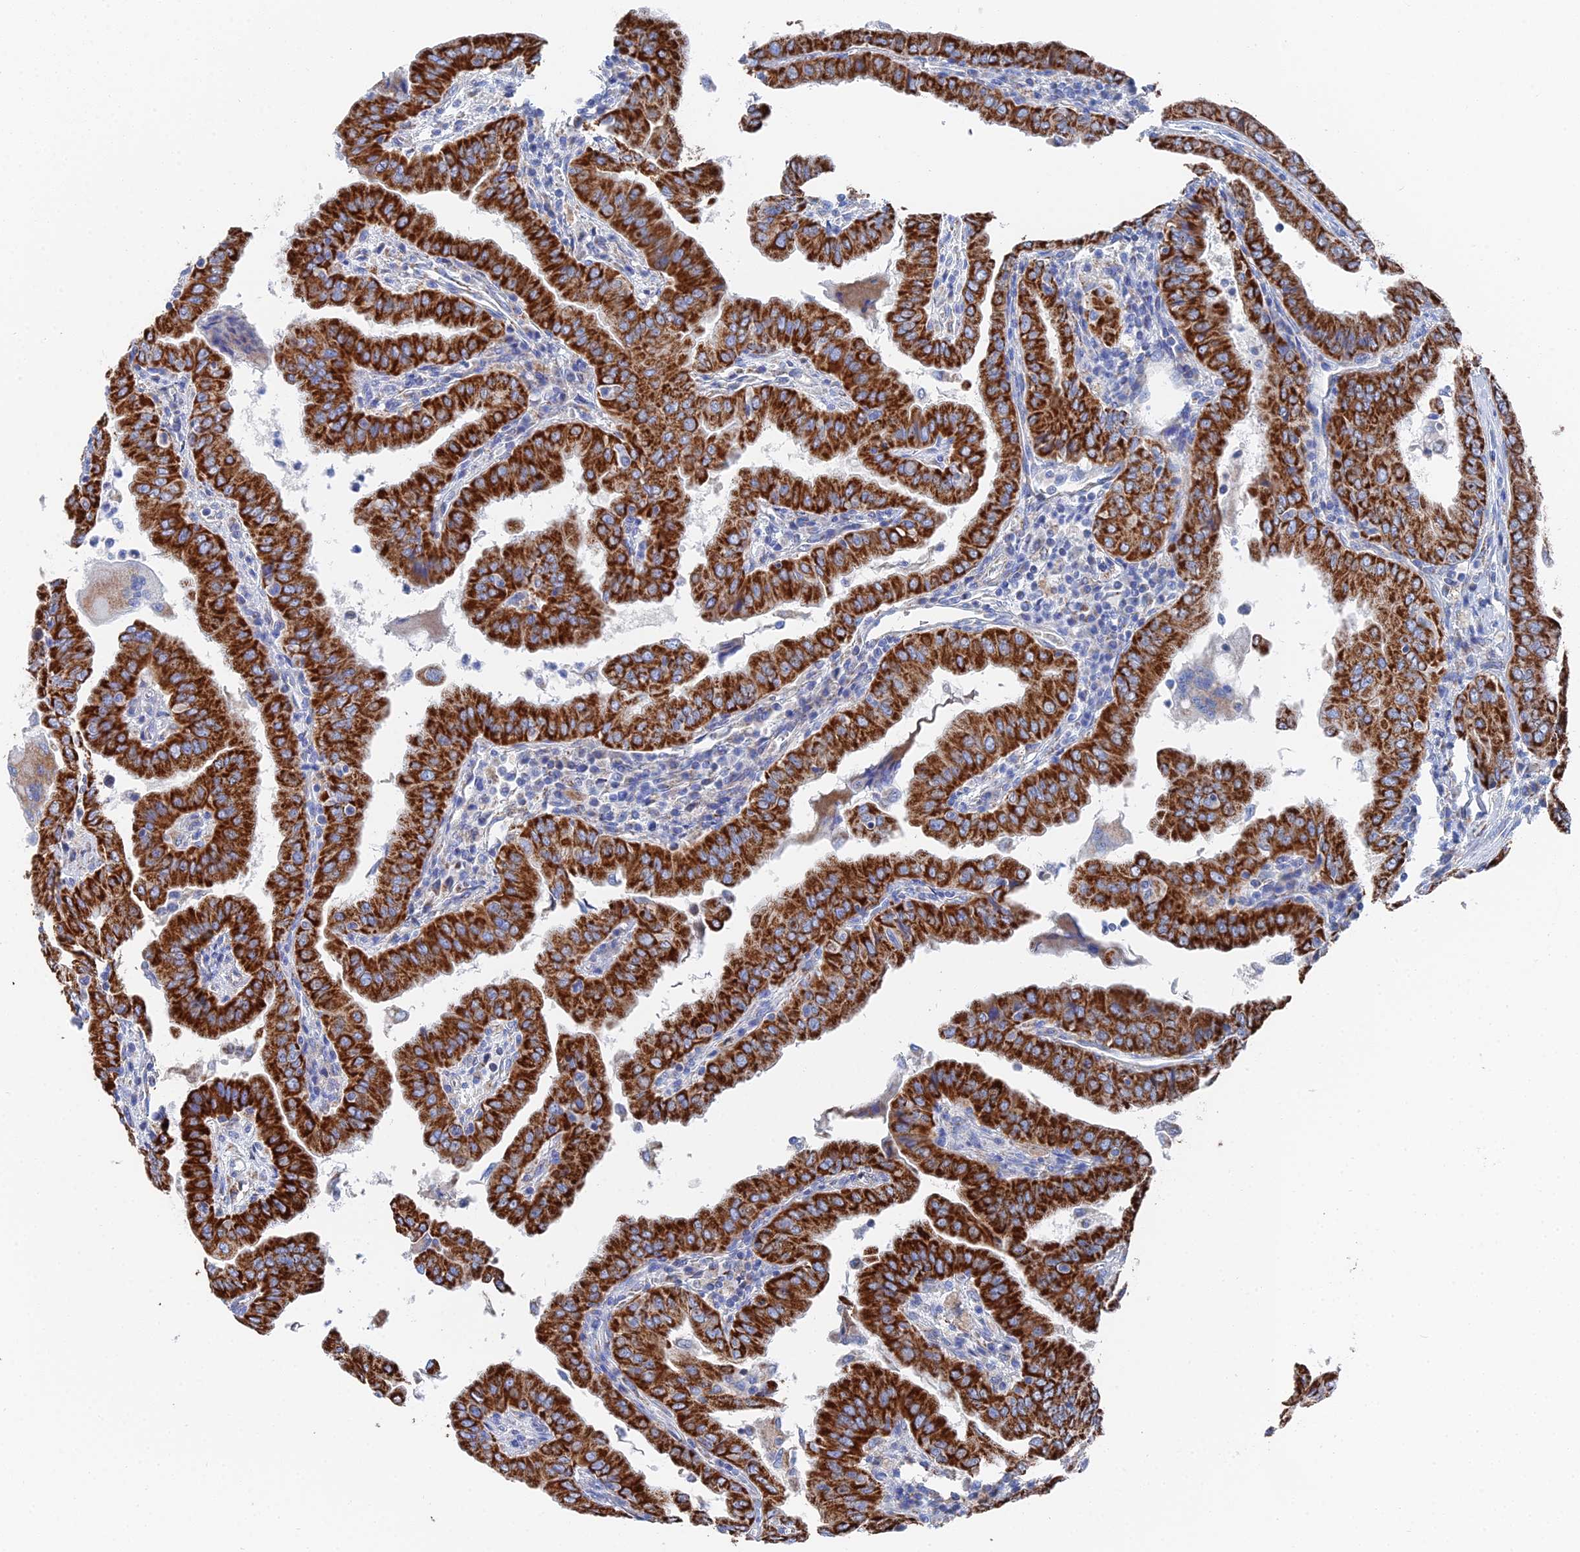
{"staining": {"intensity": "strong", "quantity": ">75%", "location": "cytoplasmic/membranous"}, "tissue": "thyroid cancer", "cell_type": "Tumor cells", "image_type": "cancer", "snomed": [{"axis": "morphology", "description": "Papillary adenocarcinoma, NOS"}, {"axis": "topography", "description": "Thyroid gland"}], "caption": "A high-resolution histopathology image shows IHC staining of thyroid cancer, which displays strong cytoplasmic/membranous staining in approximately >75% of tumor cells.", "gene": "IFT80", "patient": {"sex": "male", "age": 33}}